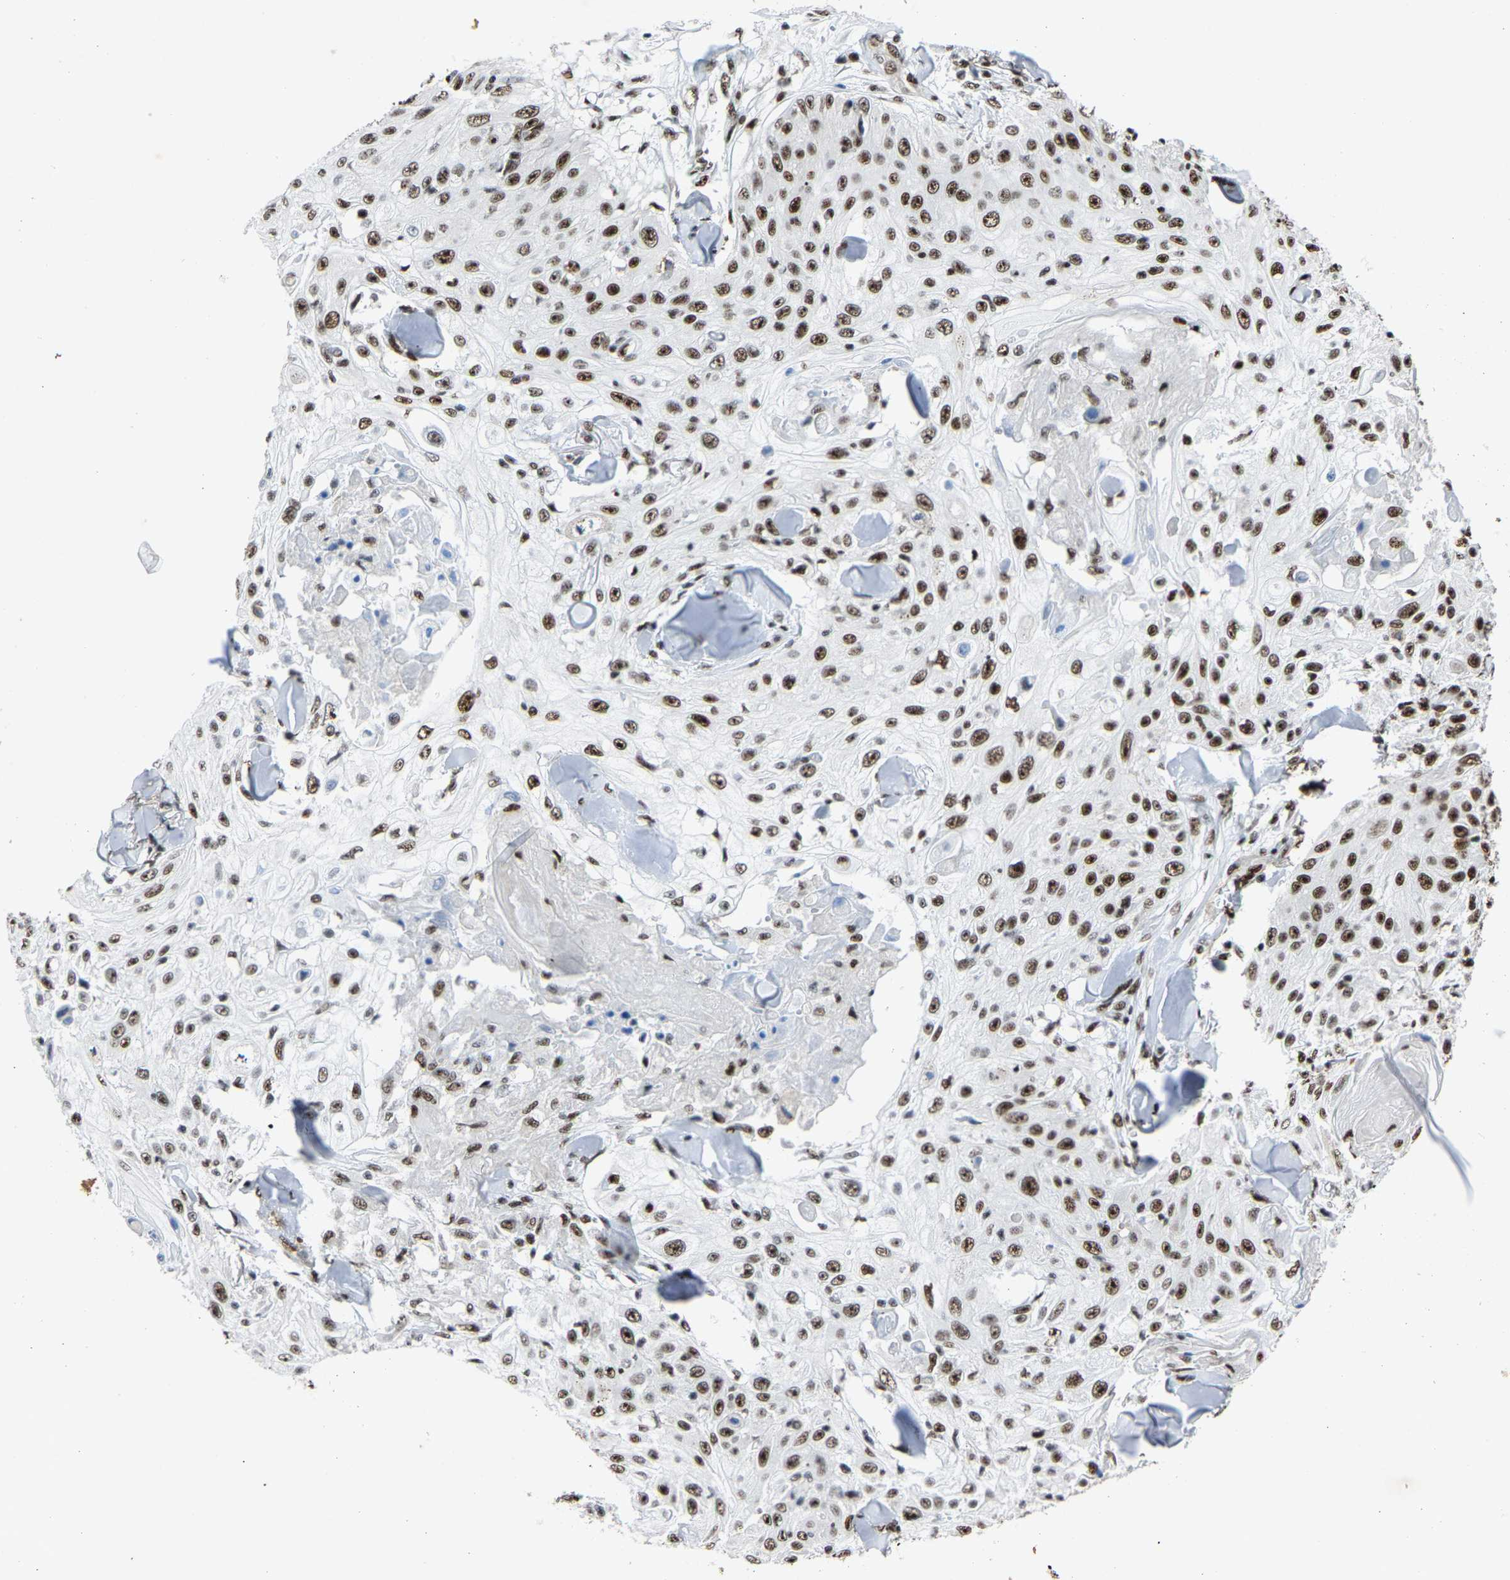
{"staining": {"intensity": "strong", "quantity": ">75%", "location": "nuclear"}, "tissue": "skin cancer", "cell_type": "Tumor cells", "image_type": "cancer", "snomed": [{"axis": "morphology", "description": "Squamous cell carcinoma, NOS"}, {"axis": "topography", "description": "Skin"}], "caption": "The micrograph reveals a brown stain indicating the presence of a protein in the nuclear of tumor cells in skin cancer (squamous cell carcinoma).", "gene": "DDX5", "patient": {"sex": "male", "age": 86}}